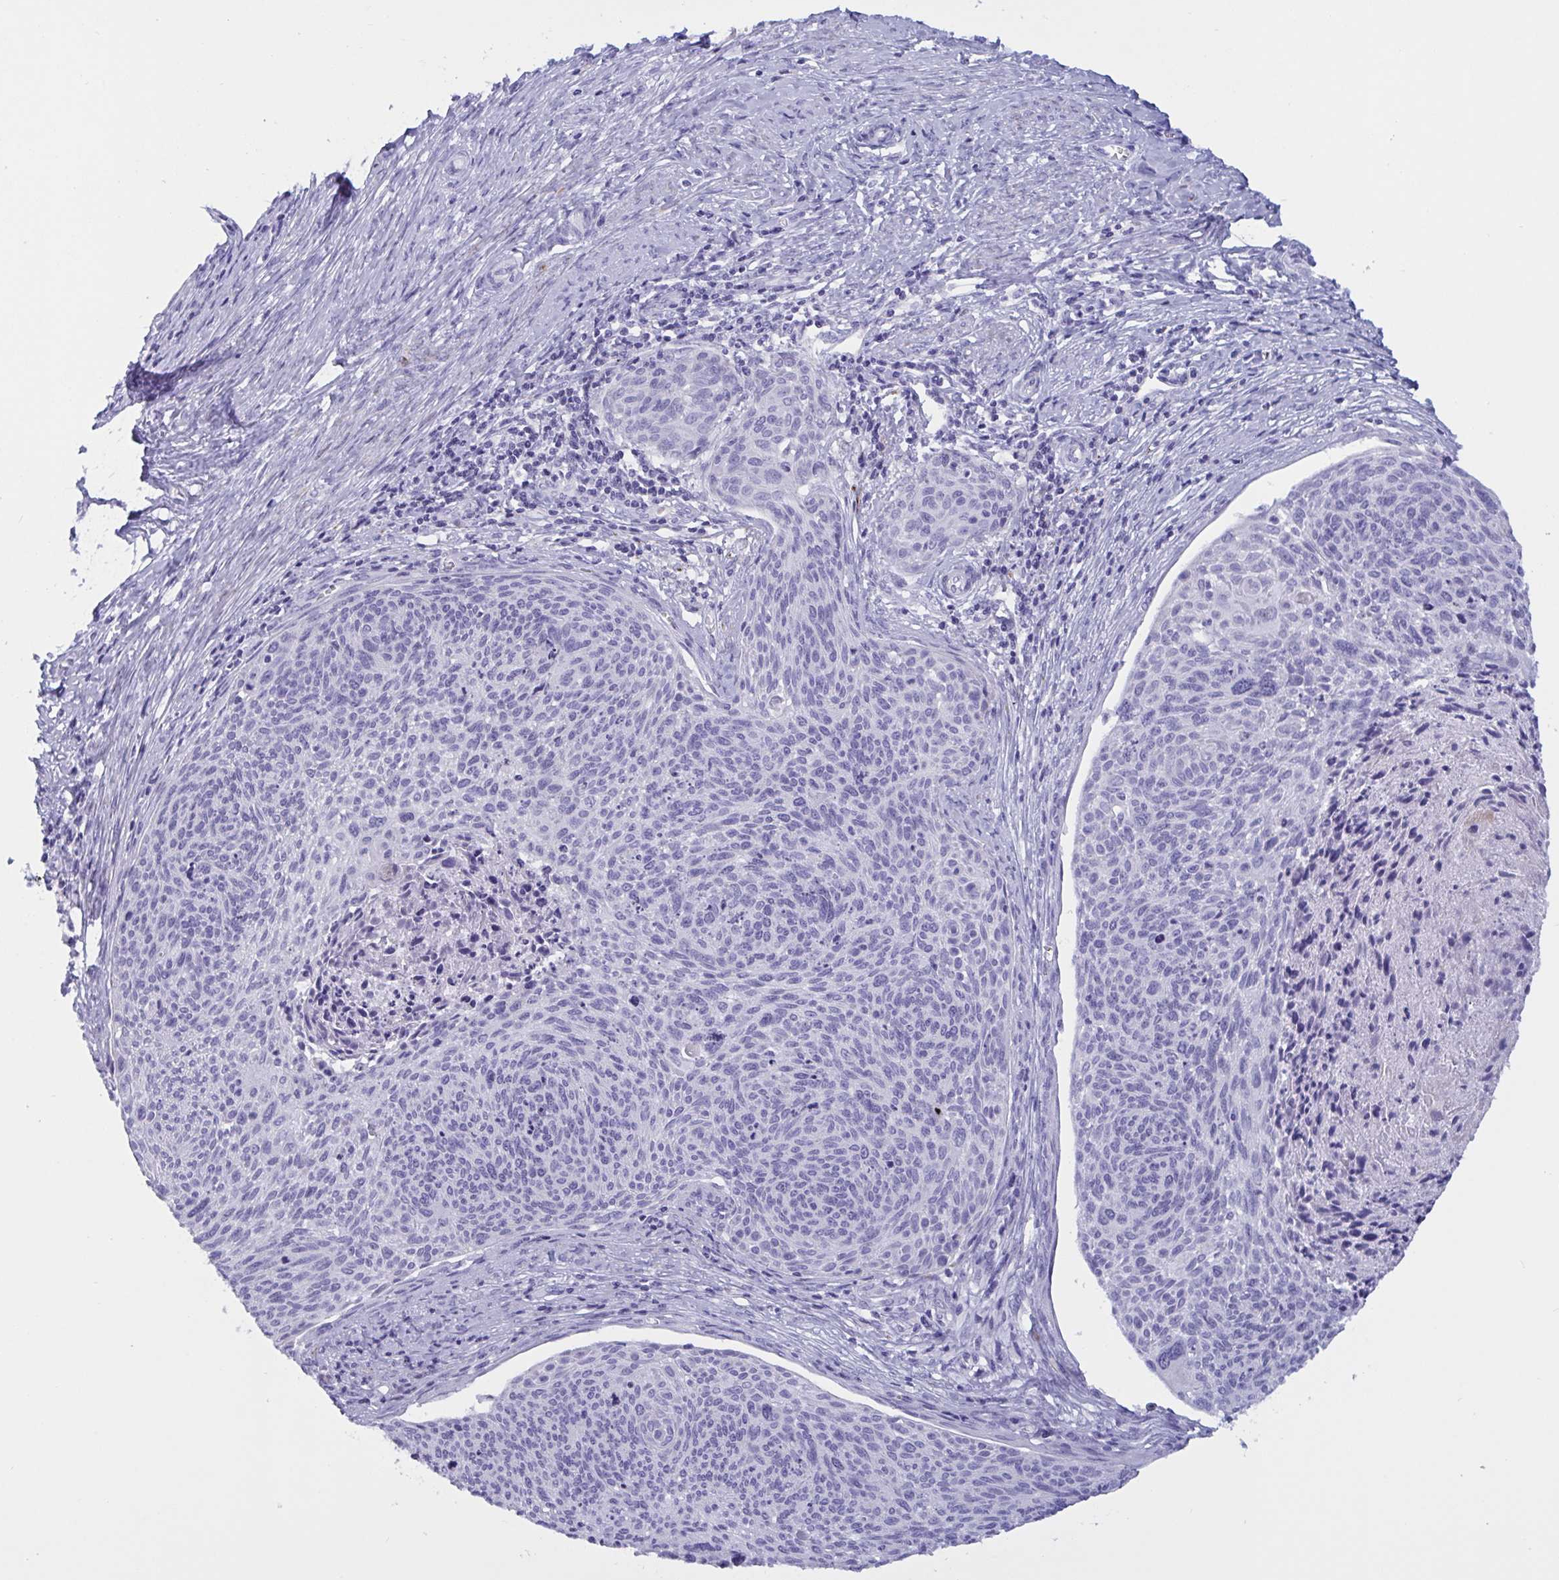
{"staining": {"intensity": "negative", "quantity": "none", "location": "none"}, "tissue": "cervical cancer", "cell_type": "Tumor cells", "image_type": "cancer", "snomed": [{"axis": "morphology", "description": "Squamous cell carcinoma, NOS"}, {"axis": "topography", "description": "Cervix"}], "caption": "High power microscopy image of an immunohistochemistry histopathology image of cervical cancer, revealing no significant positivity in tumor cells. Nuclei are stained in blue.", "gene": "OXLD1", "patient": {"sex": "female", "age": 49}}